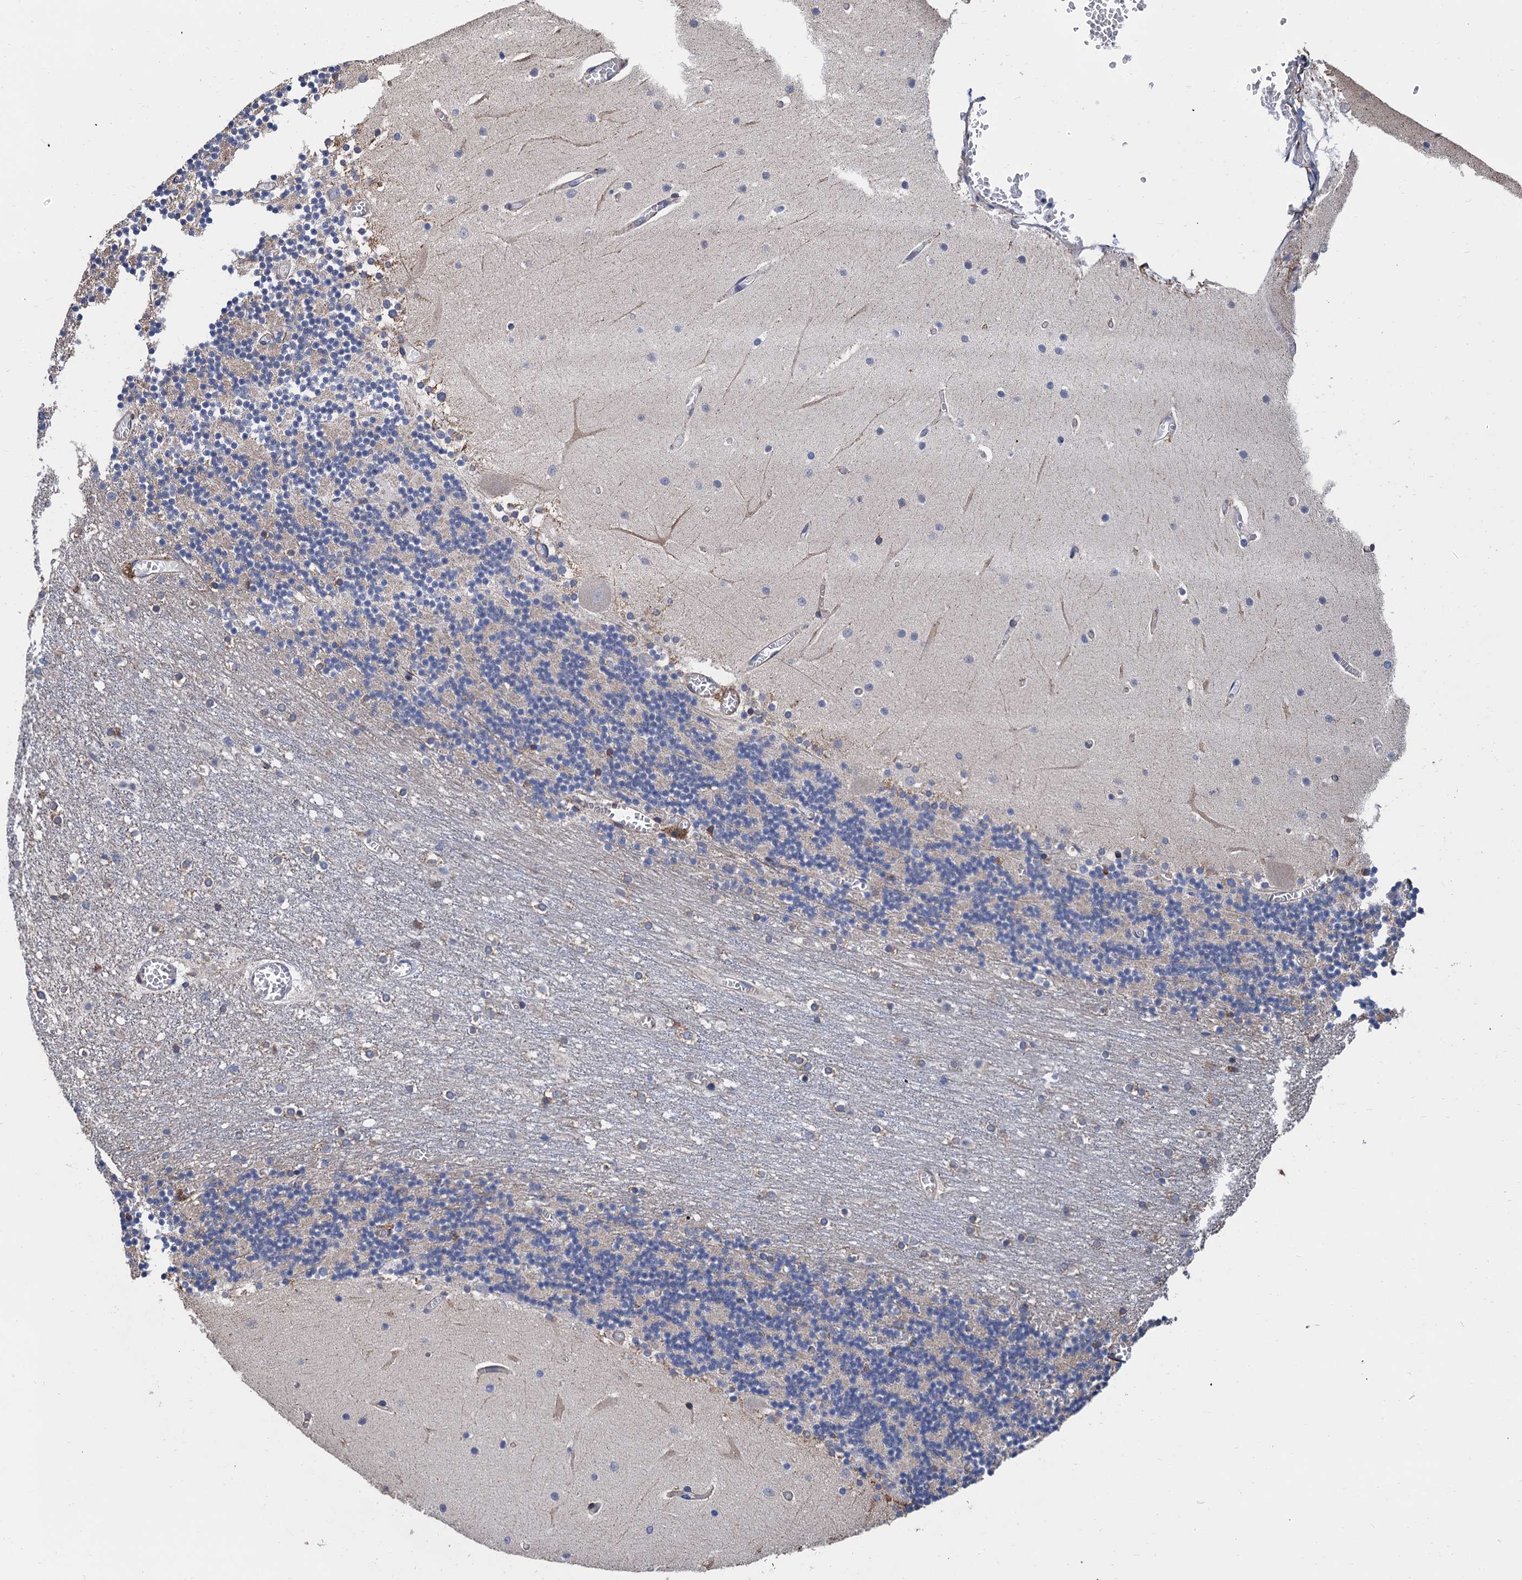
{"staining": {"intensity": "negative", "quantity": "none", "location": "none"}, "tissue": "cerebellum", "cell_type": "Cells in granular layer", "image_type": "normal", "snomed": [{"axis": "morphology", "description": "Normal tissue, NOS"}, {"axis": "topography", "description": "Cerebellum"}], "caption": "Cells in granular layer are negative for protein expression in unremarkable human cerebellum. (DAB (3,3'-diaminobenzidine) IHC visualized using brightfield microscopy, high magnification).", "gene": "CNNM1", "patient": {"sex": "female", "age": 28}}